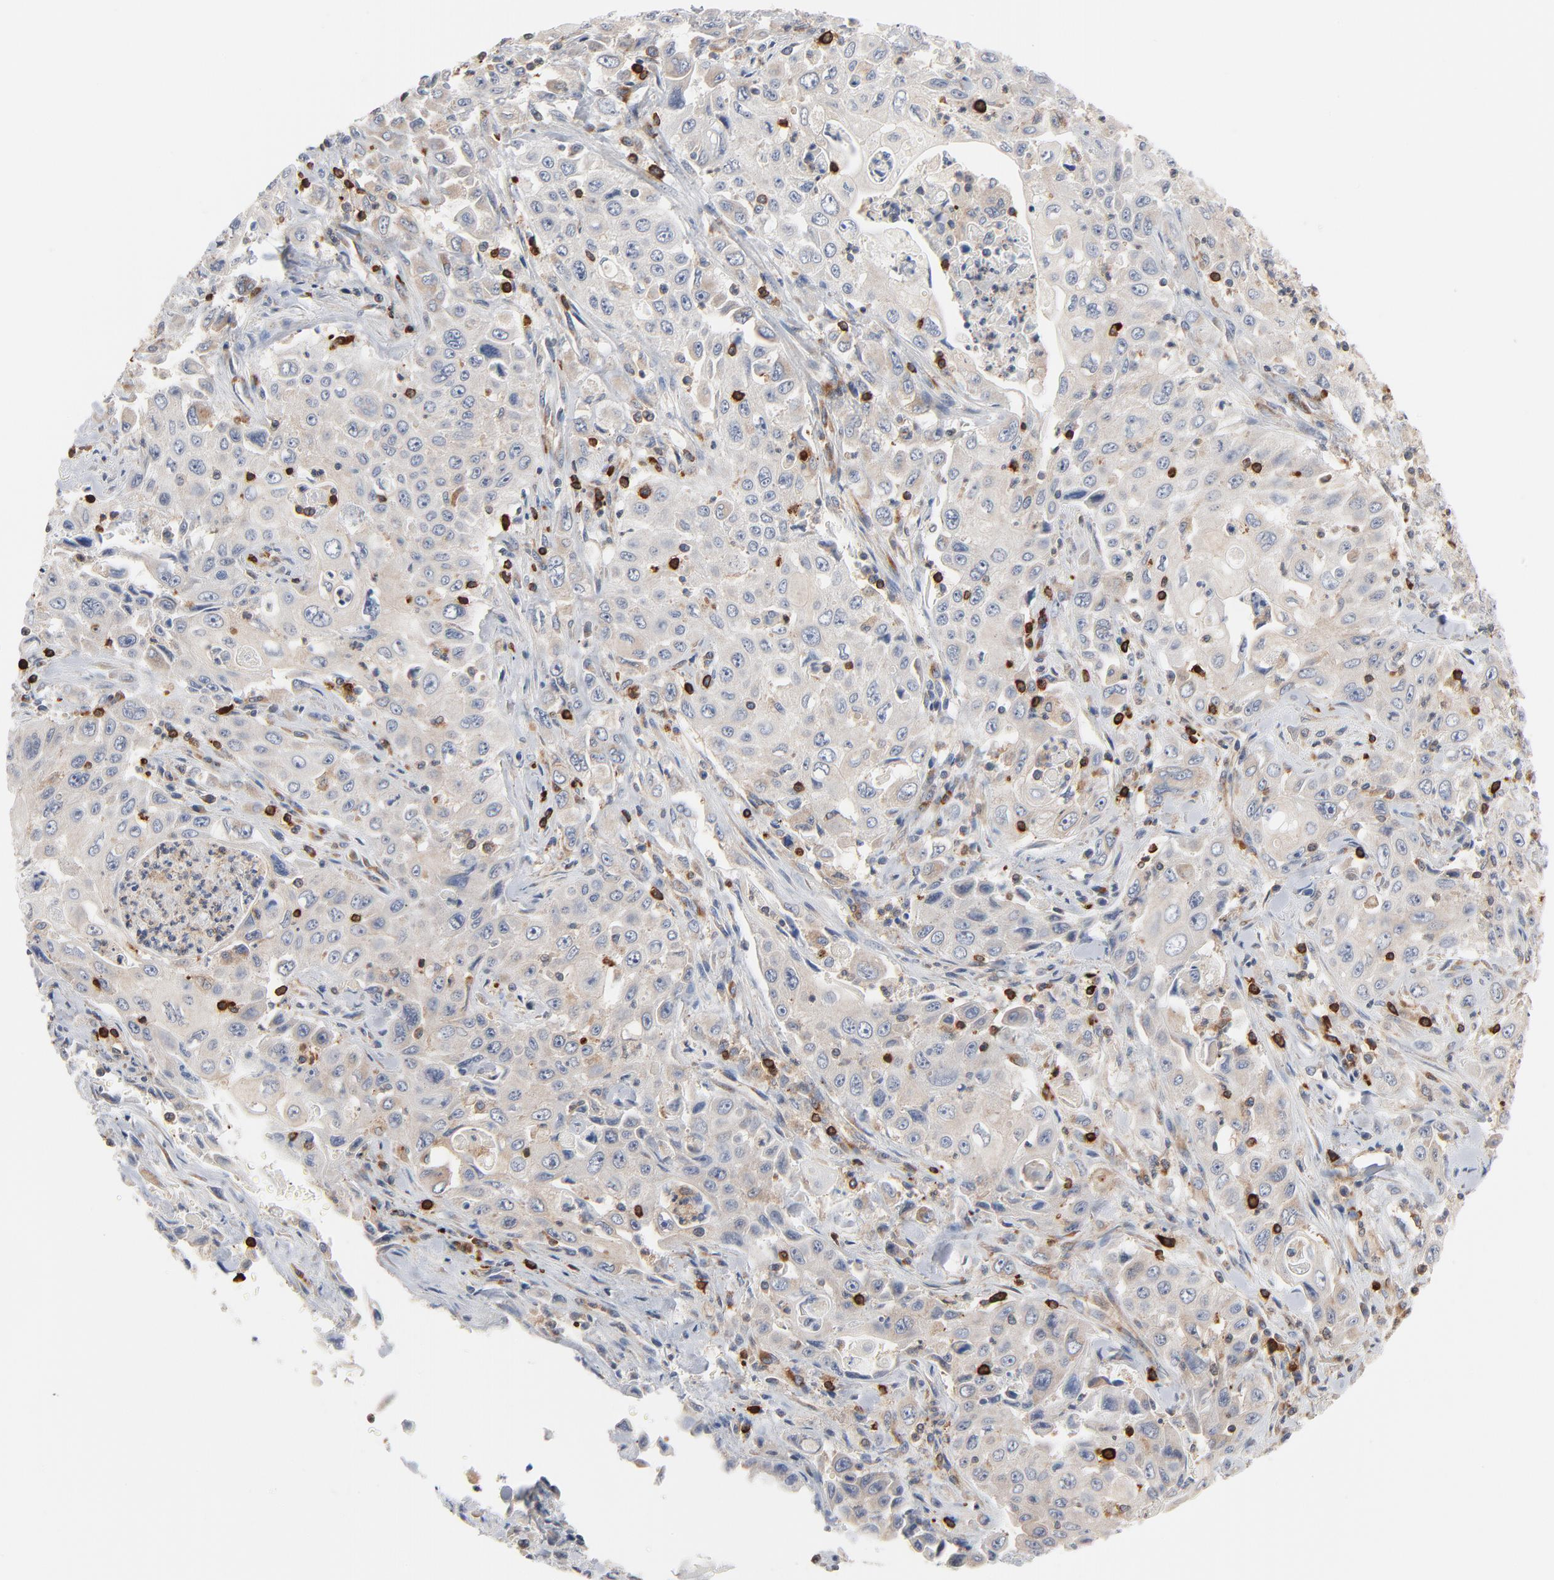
{"staining": {"intensity": "weak", "quantity": "25%-75%", "location": "cytoplasmic/membranous"}, "tissue": "pancreatic cancer", "cell_type": "Tumor cells", "image_type": "cancer", "snomed": [{"axis": "morphology", "description": "Adenocarcinoma, NOS"}, {"axis": "topography", "description": "Pancreas"}], "caption": "The micrograph shows immunohistochemical staining of pancreatic cancer (adenocarcinoma). There is weak cytoplasmic/membranous expression is seen in approximately 25%-75% of tumor cells. The protein of interest is shown in brown color, while the nuclei are stained blue.", "gene": "SH3KBP1", "patient": {"sex": "male", "age": 70}}